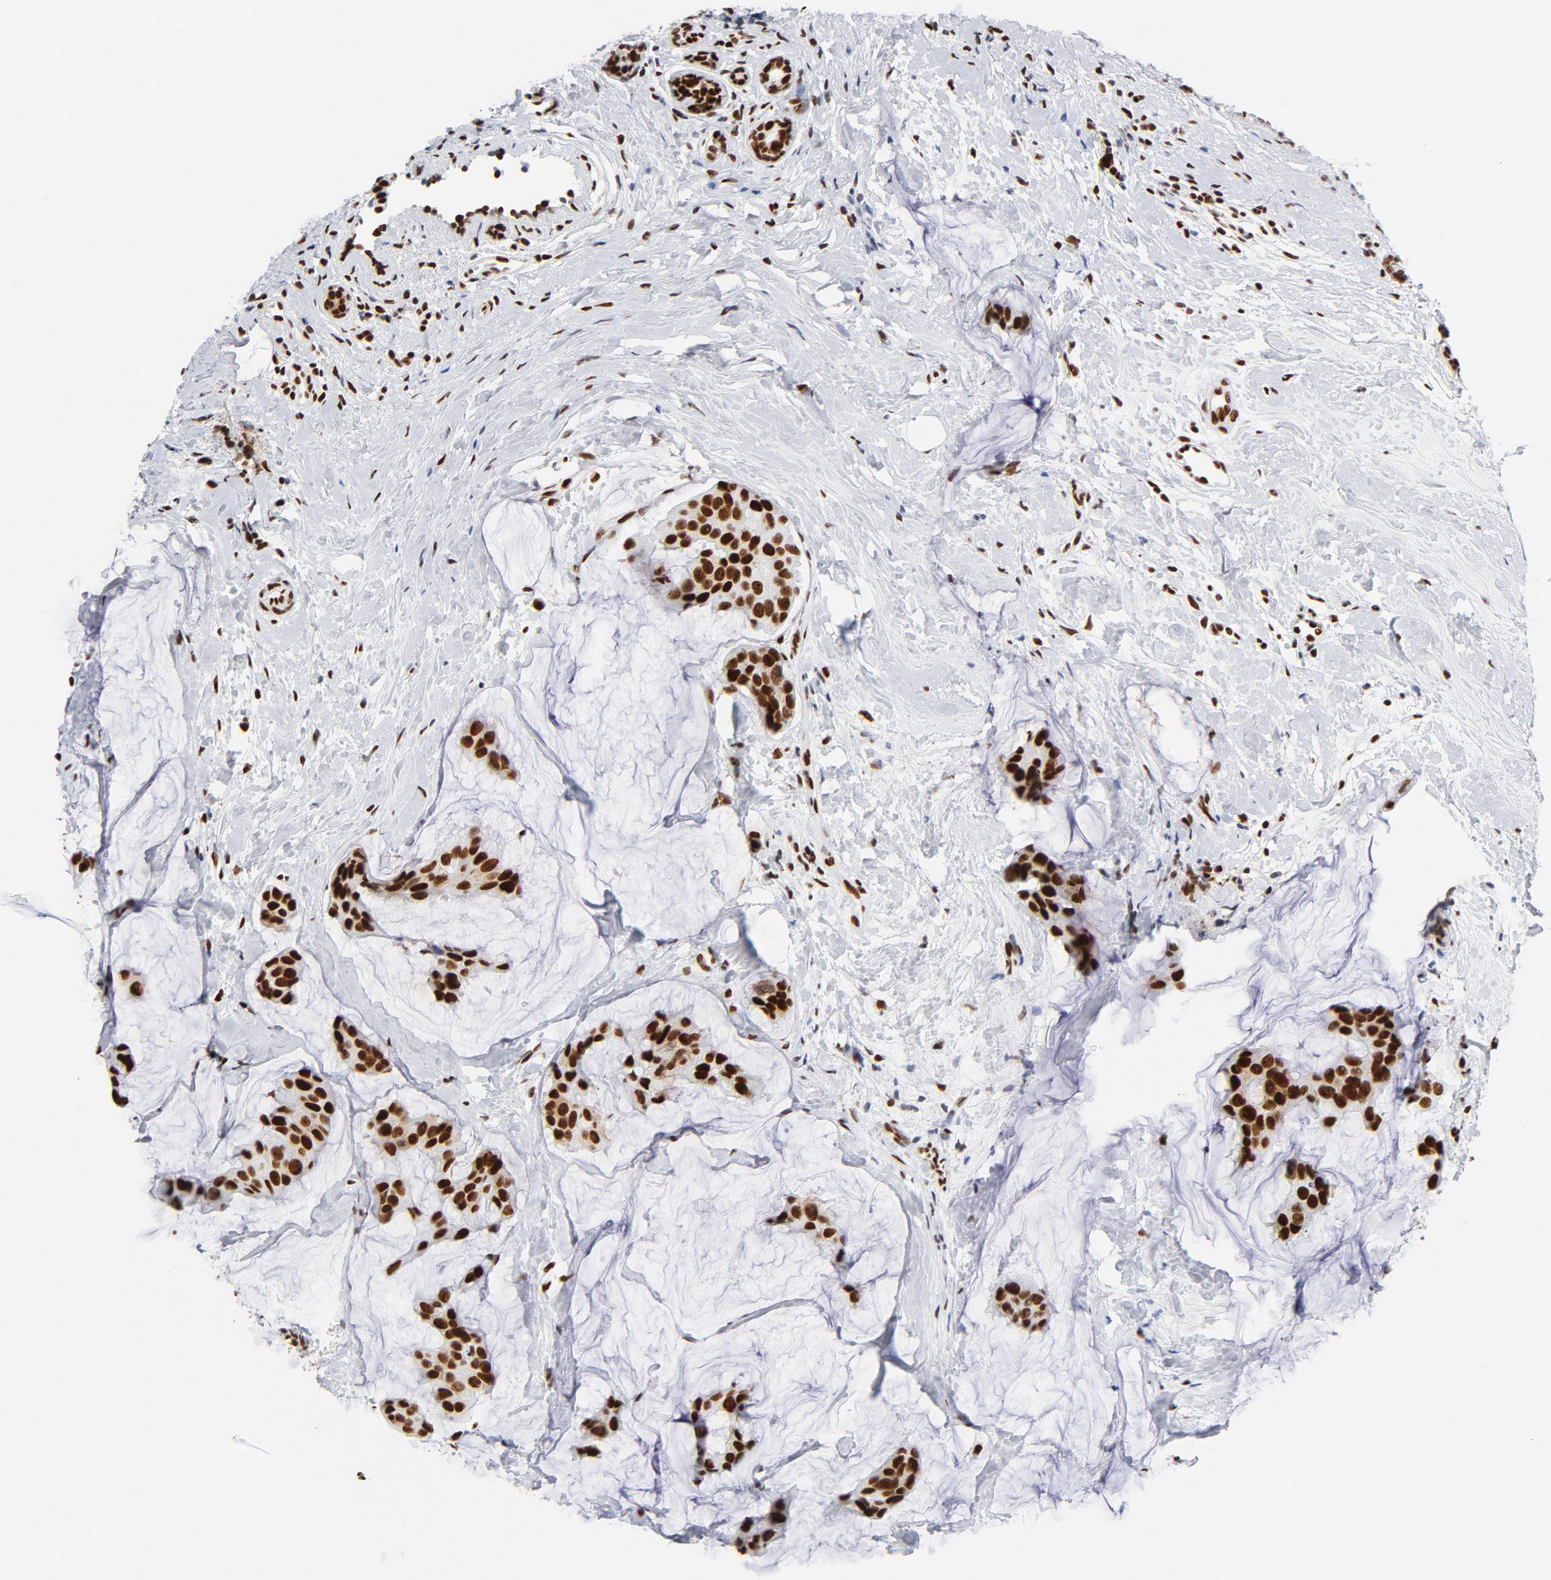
{"staining": {"intensity": "strong", "quantity": ">75%", "location": "nuclear"}, "tissue": "breast cancer", "cell_type": "Tumor cells", "image_type": "cancer", "snomed": [{"axis": "morphology", "description": "Normal tissue, NOS"}, {"axis": "morphology", "description": "Duct carcinoma"}, {"axis": "topography", "description": "Breast"}], "caption": "Approximately >75% of tumor cells in human breast cancer display strong nuclear protein expression as visualized by brown immunohistochemical staining.", "gene": "XRCC5", "patient": {"sex": "female", "age": 50}}